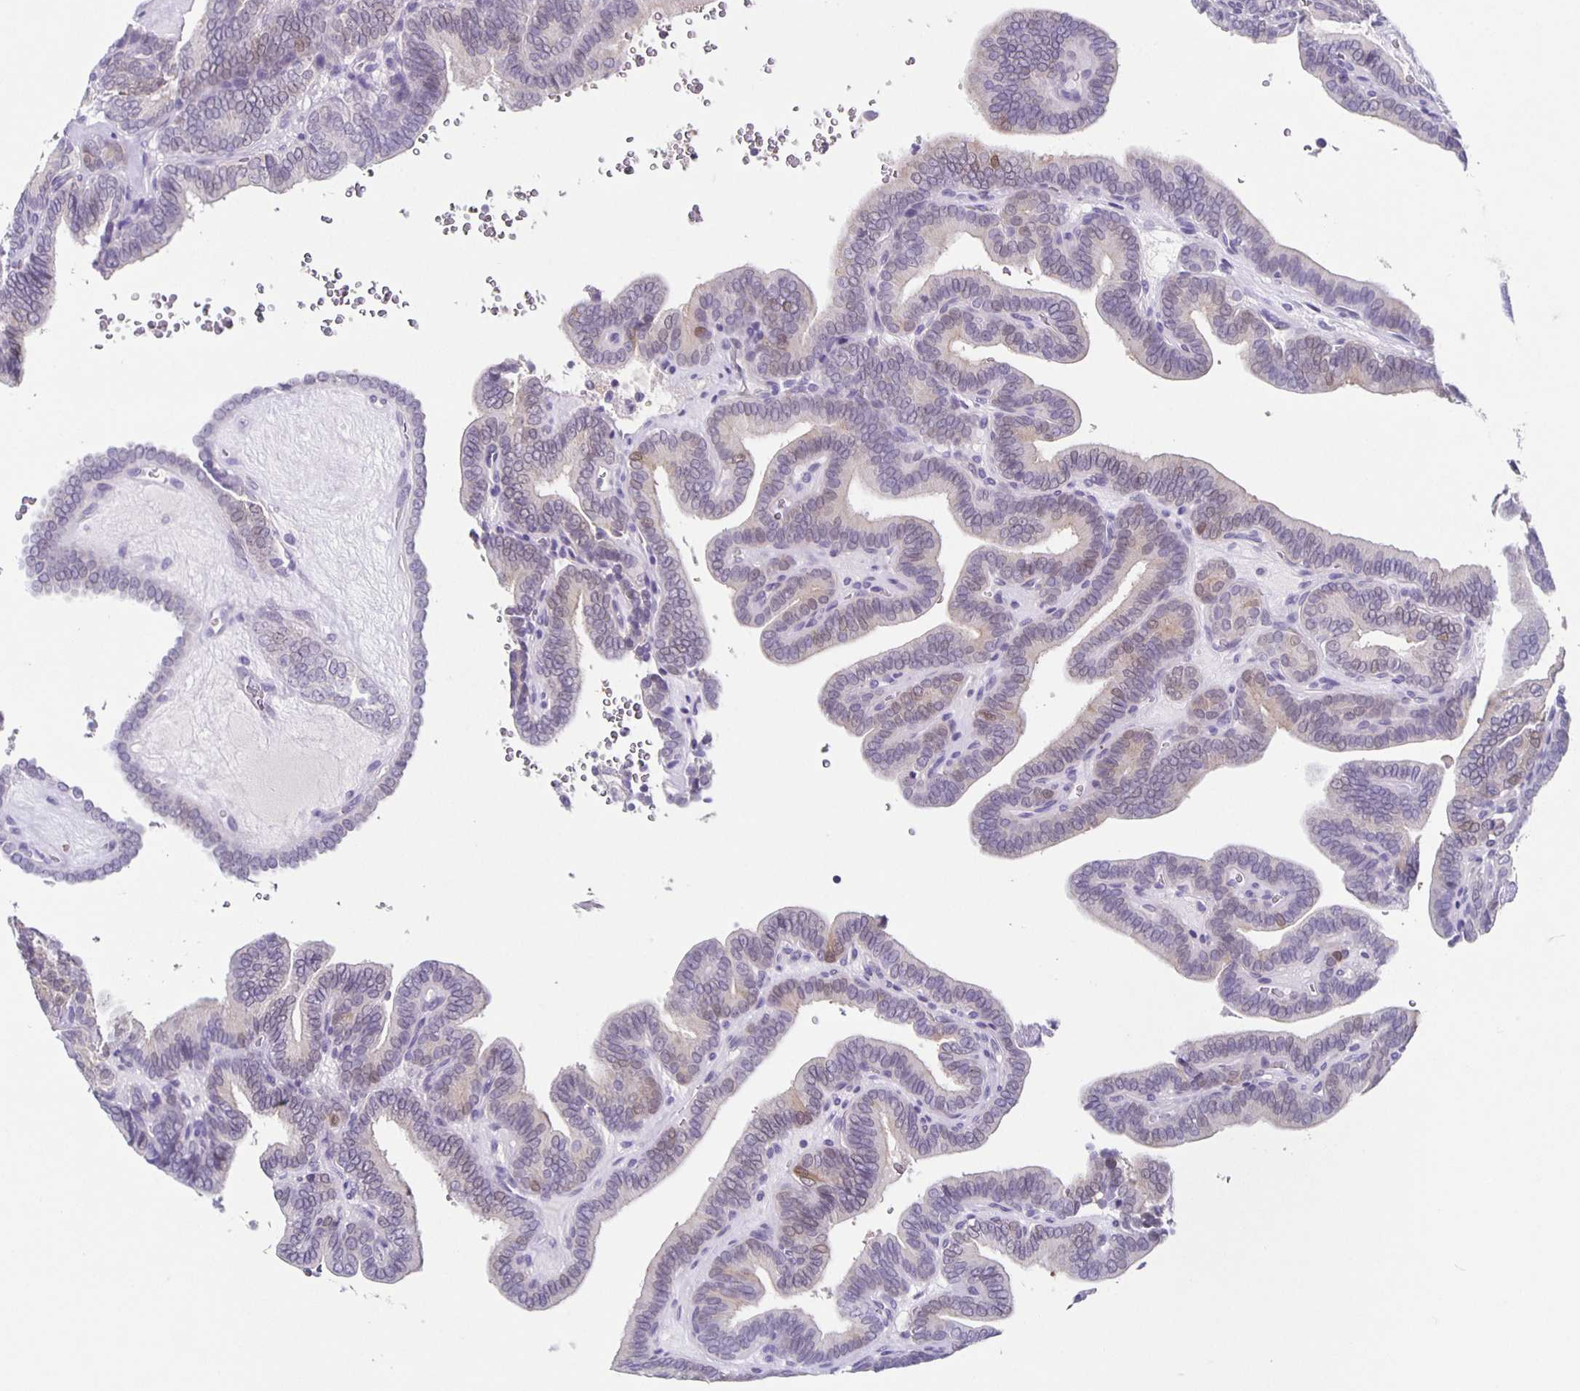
{"staining": {"intensity": "weak", "quantity": "<25%", "location": "nuclear"}, "tissue": "thyroid cancer", "cell_type": "Tumor cells", "image_type": "cancer", "snomed": [{"axis": "morphology", "description": "Papillary adenocarcinoma, NOS"}, {"axis": "topography", "description": "Thyroid gland"}], "caption": "IHC of thyroid papillary adenocarcinoma demonstrates no positivity in tumor cells.", "gene": "CARNS1", "patient": {"sex": "female", "age": 21}}